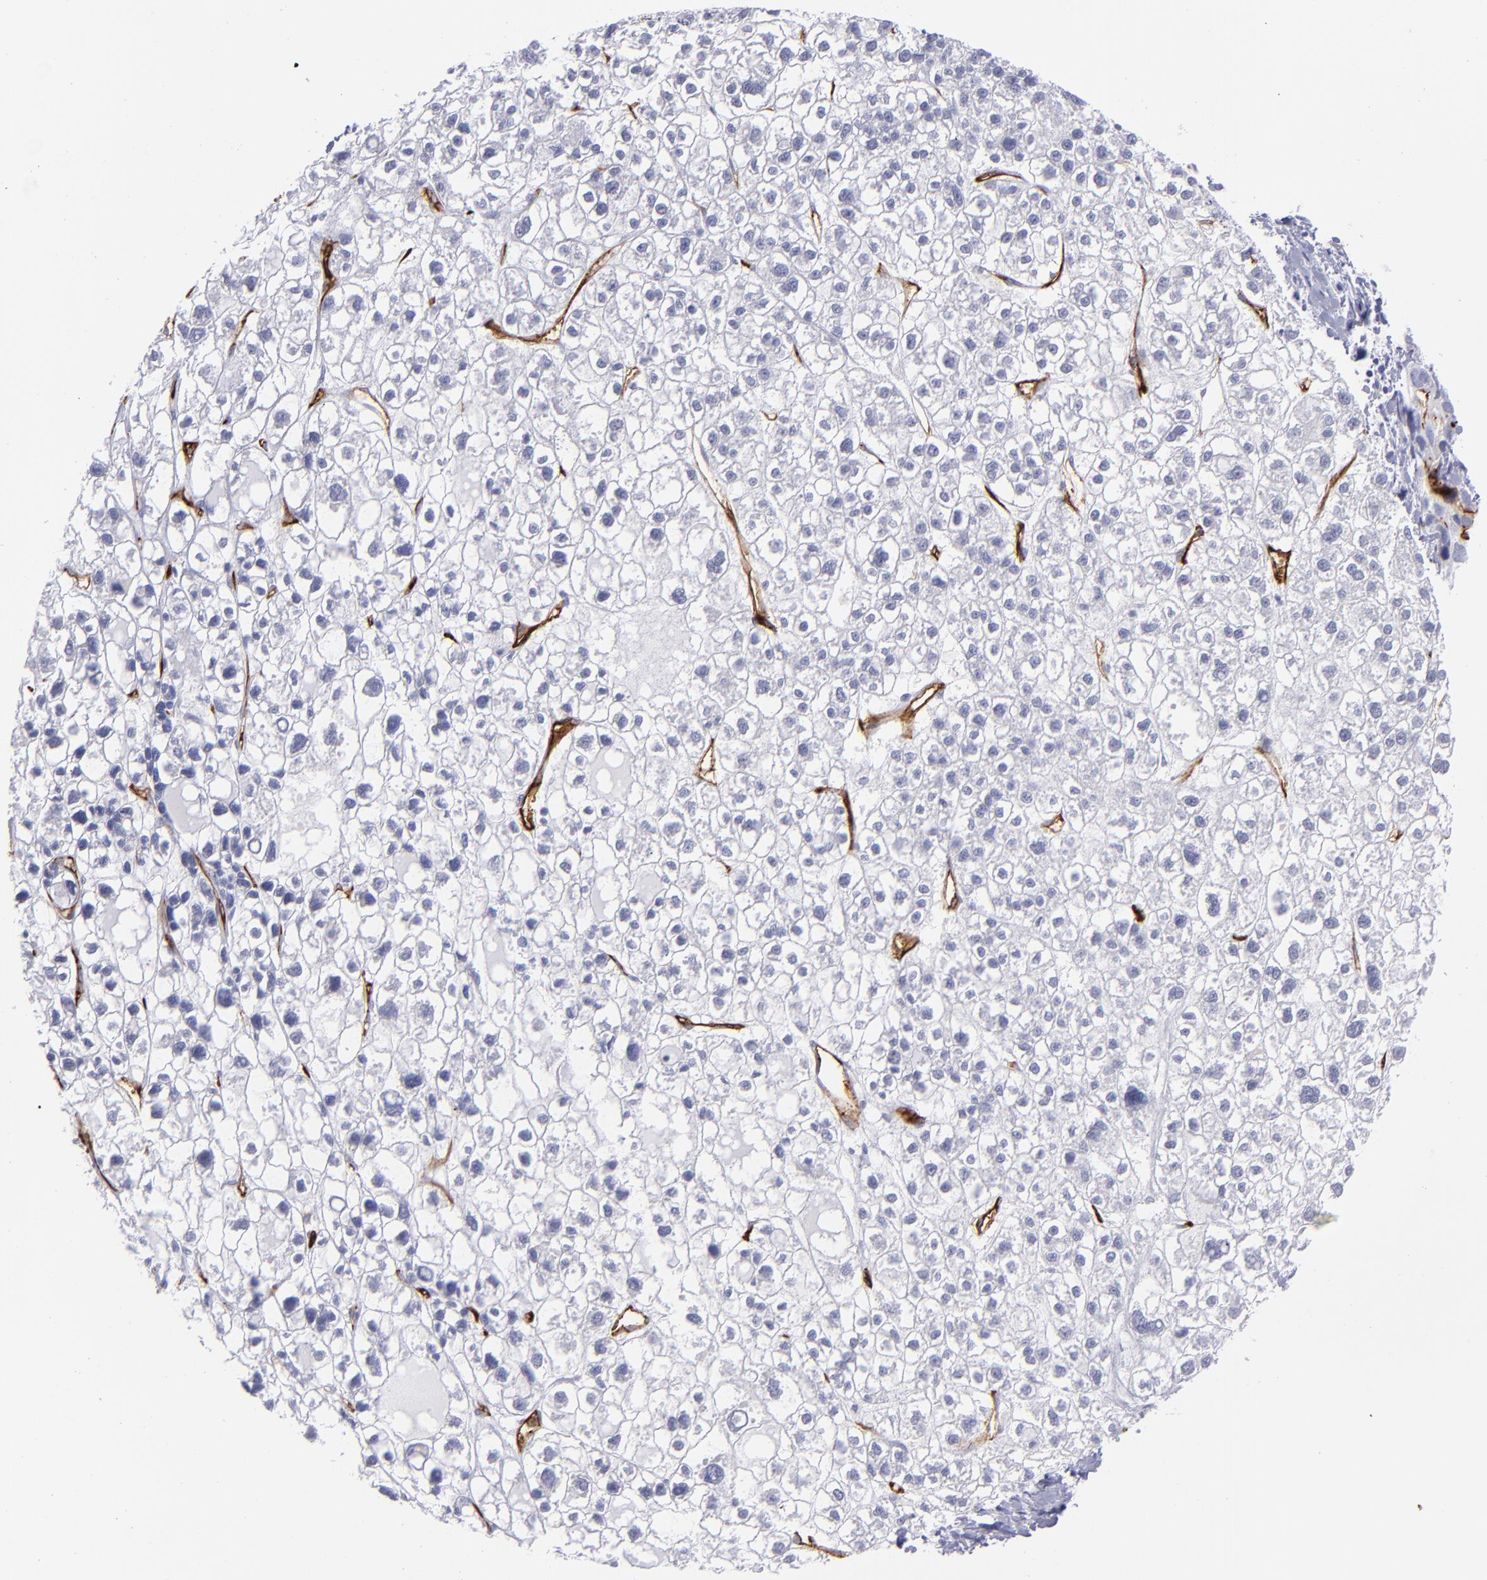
{"staining": {"intensity": "negative", "quantity": "none", "location": "none"}, "tissue": "liver cancer", "cell_type": "Tumor cells", "image_type": "cancer", "snomed": [{"axis": "morphology", "description": "Carcinoma, Hepatocellular, NOS"}, {"axis": "topography", "description": "Liver"}], "caption": "A photomicrograph of human liver hepatocellular carcinoma is negative for staining in tumor cells.", "gene": "ACE", "patient": {"sex": "female", "age": 85}}